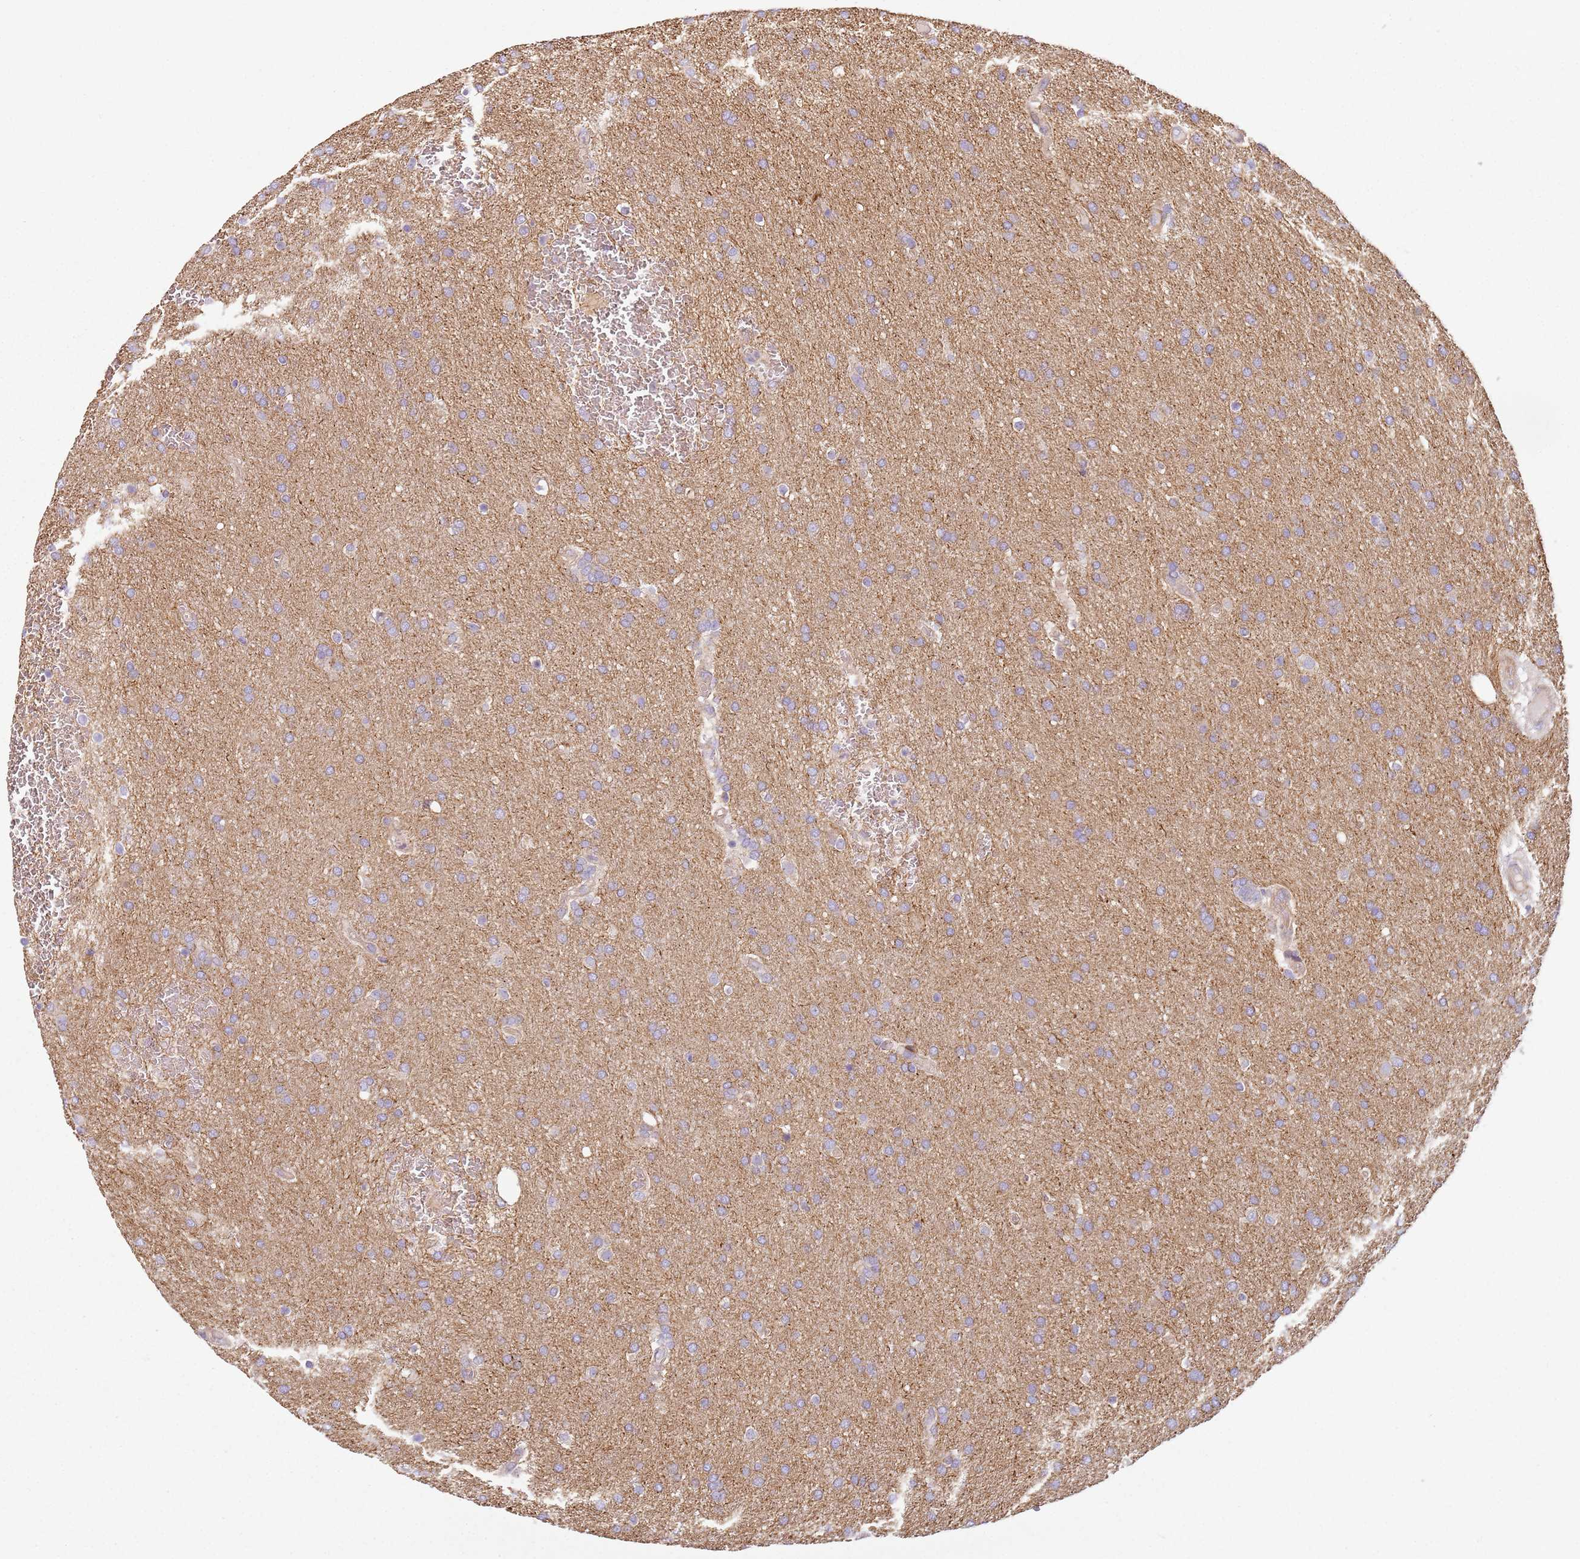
{"staining": {"intensity": "negative", "quantity": "none", "location": "none"}, "tissue": "glioma", "cell_type": "Tumor cells", "image_type": "cancer", "snomed": [{"axis": "morphology", "description": "Glioma, malignant, Low grade"}, {"axis": "topography", "description": "Brain"}], "caption": "This histopathology image is of glioma stained with IHC to label a protein in brown with the nuclei are counter-stained blue. There is no positivity in tumor cells.", "gene": "TMEM200C", "patient": {"sex": "female", "age": 32}}